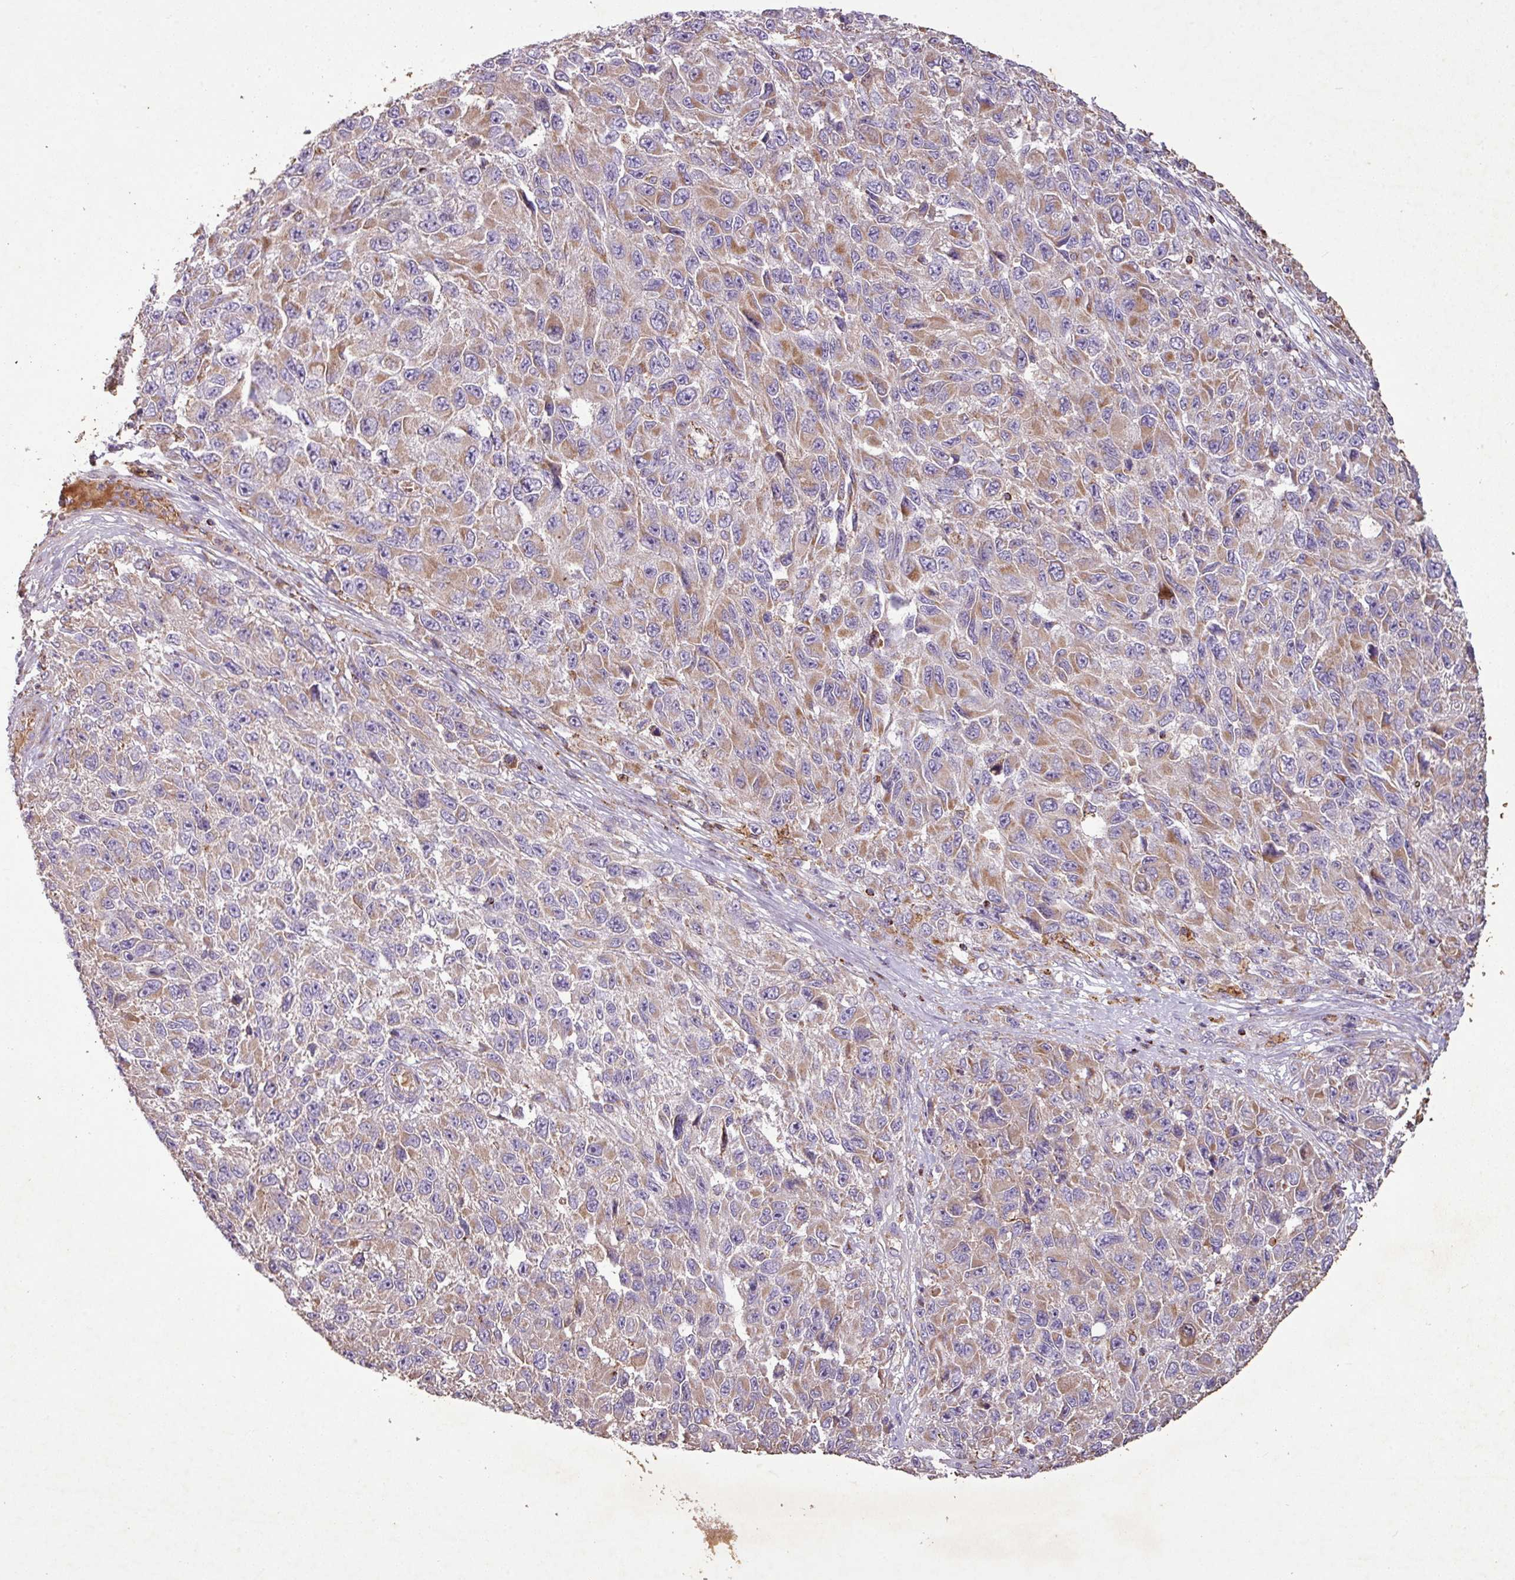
{"staining": {"intensity": "moderate", "quantity": ">75%", "location": "cytoplasmic/membranous"}, "tissue": "melanoma", "cell_type": "Tumor cells", "image_type": "cancer", "snomed": [{"axis": "morphology", "description": "Normal tissue, NOS"}, {"axis": "morphology", "description": "Malignant melanoma, NOS"}, {"axis": "topography", "description": "Skin"}], "caption": "Malignant melanoma tissue reveals moderate cytoplasmic/membranous staining in approximately >75% of tumor cells, visualized by immunohistochemistry. (DAB (3,3'-diaminobenzidine) IHC with brightfield microscopy, high magnification).", "gene": "SQOR", "patient": {"sex": "female", "age": 96}}